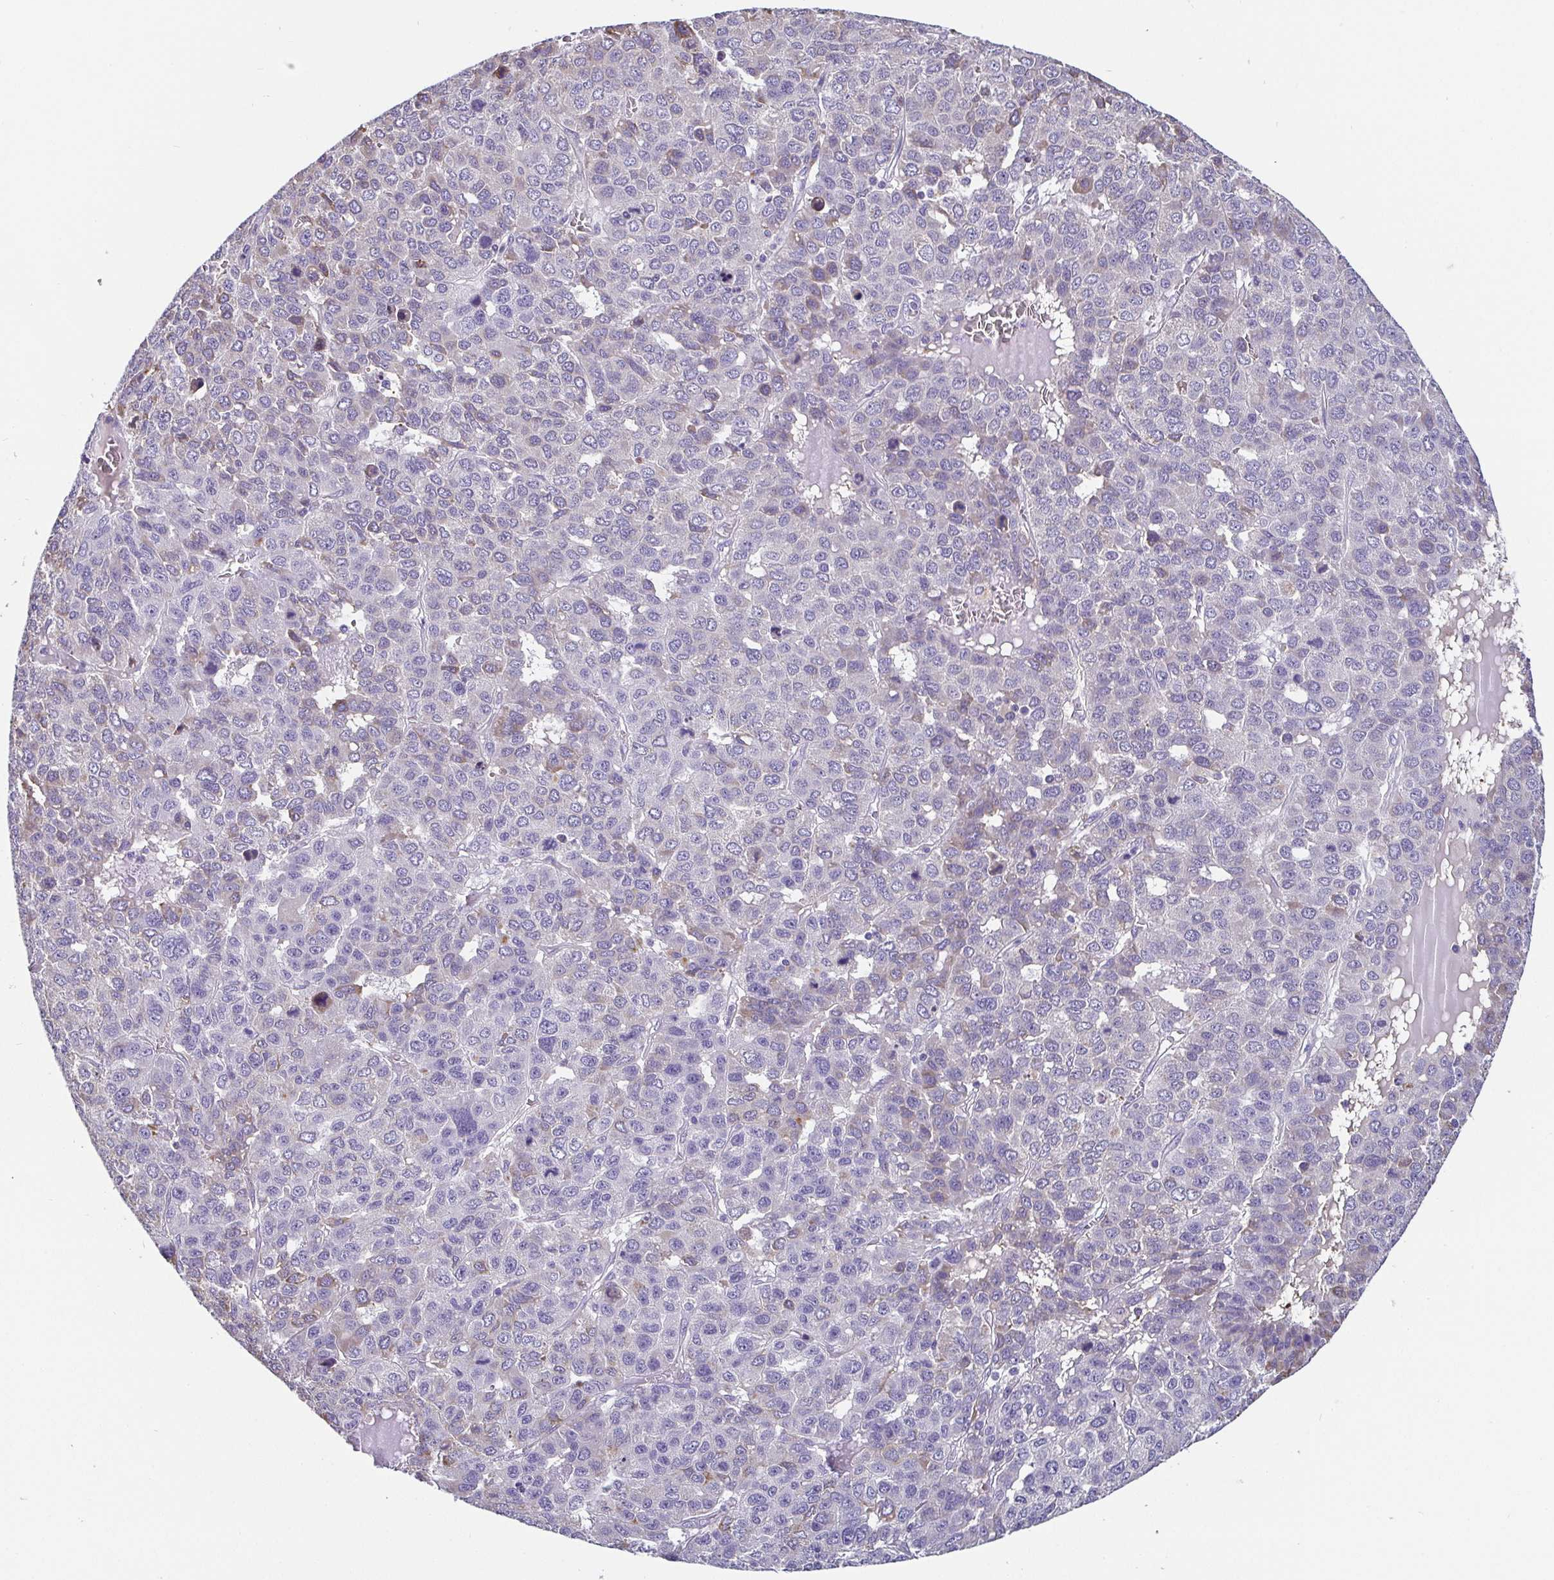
{"staining": {"intensity": "negative", "quantity": "none", "location": "none"}, "tissue": "liver cancer", "cell_type": "Tumor cells", "image_type": "cancer", "snomed": [{"axis": "morphology", "description": "Carcinoma, Hepatocellular, NOS"}, {"axis": "topography", "description": "Liver"}], "caption": "This is an immunohistochemistry (IHC) photomicrograph of liver cancer (hepatocellular carcinoma). There is no expression in tumor cells.", "gene": "ADAMTS6", "patient": {"sex": "male", "age": 69}}